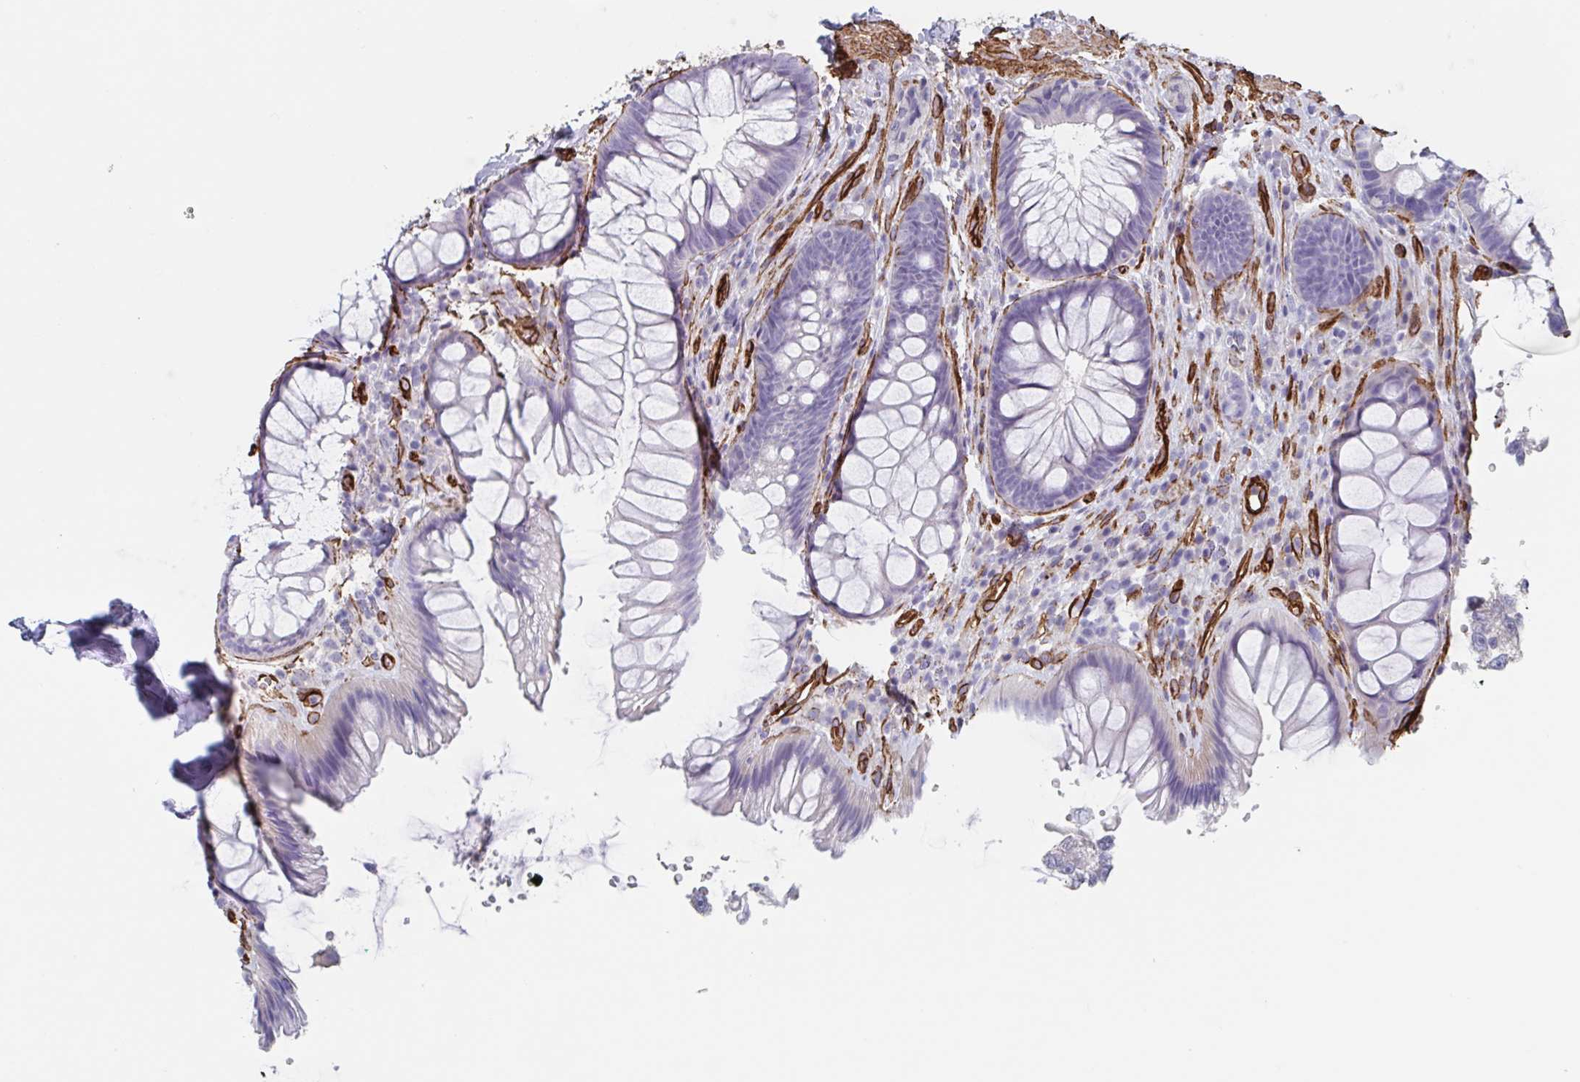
{"staining": {"intensity": "negative", "quantity": "none", "location": "none"}, "tissue": "rectum", "cell_type": "Glandular cells", "image_type": "normal", "snomed": [{"axis": "morphology", "description": "Normal tissue, NOS"}, {"axis": "topography", "description": "Rectum"}], "caption": "This is an immunohistochemistry (IHC) histopathology image of normal human rectum. There is no positivity in glandular cells.", "gene": "CITED4", "patient": {"sex": "male", "age": 53}}